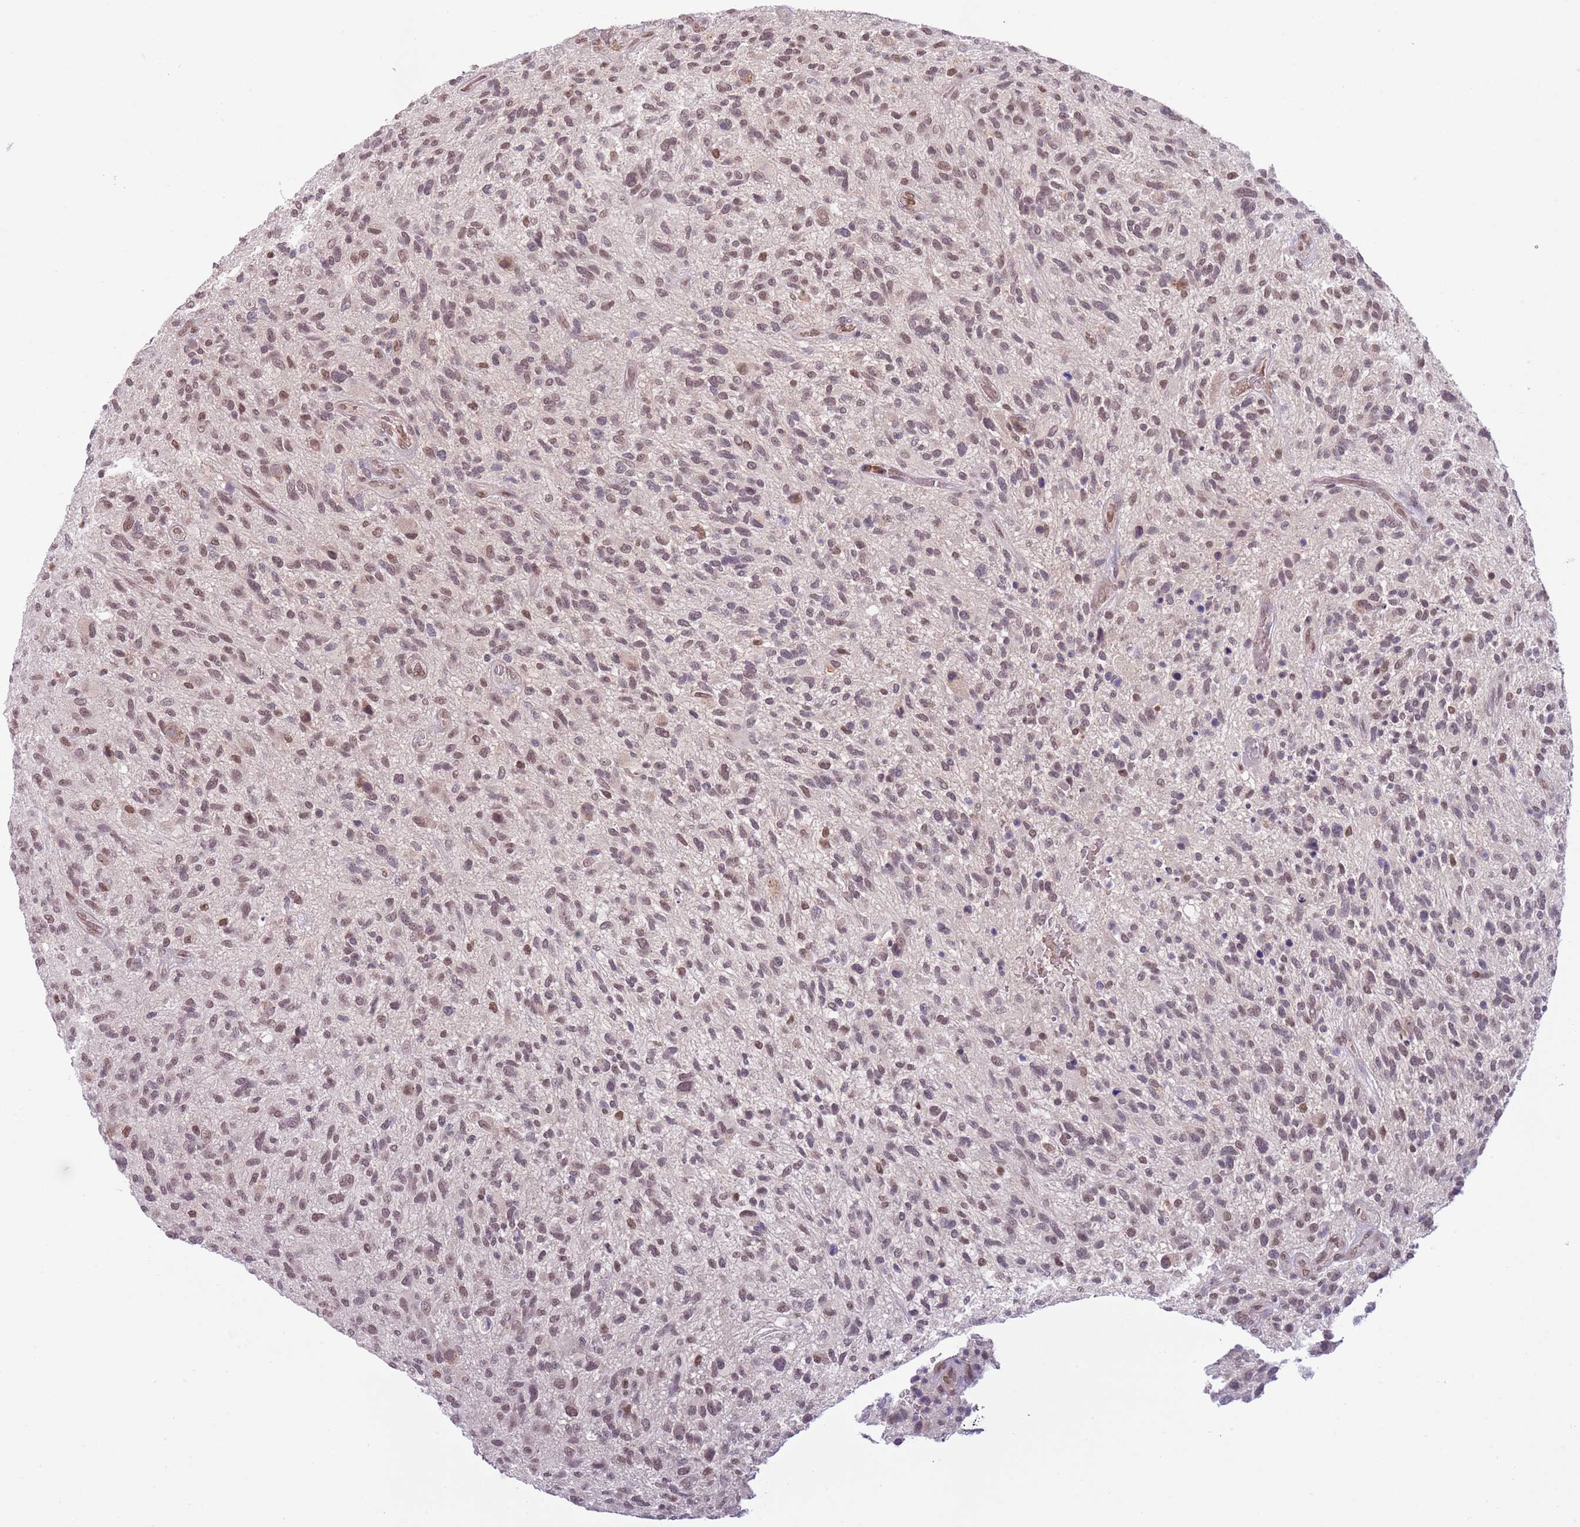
{"staining": {"intensity": "weak", "quantity": "25%-75%", "location": "nuclear"}, "tissue": "glioma", "cell_type": "Tumor cells", "image_type": "cancer", "snomed": [{"axis": "morphology", "description": "Glioma, malignant, High grade"}, {"axis": "topography", "description": "Brain"}], "caption": "Human high-grade glioma (malignant) stained with a brown dye reveals weak nuclear positive staining in about 25%-75% of tumor cells.", "gene": "TM2D1", "patient": {"sex": "male", "age": 47}}